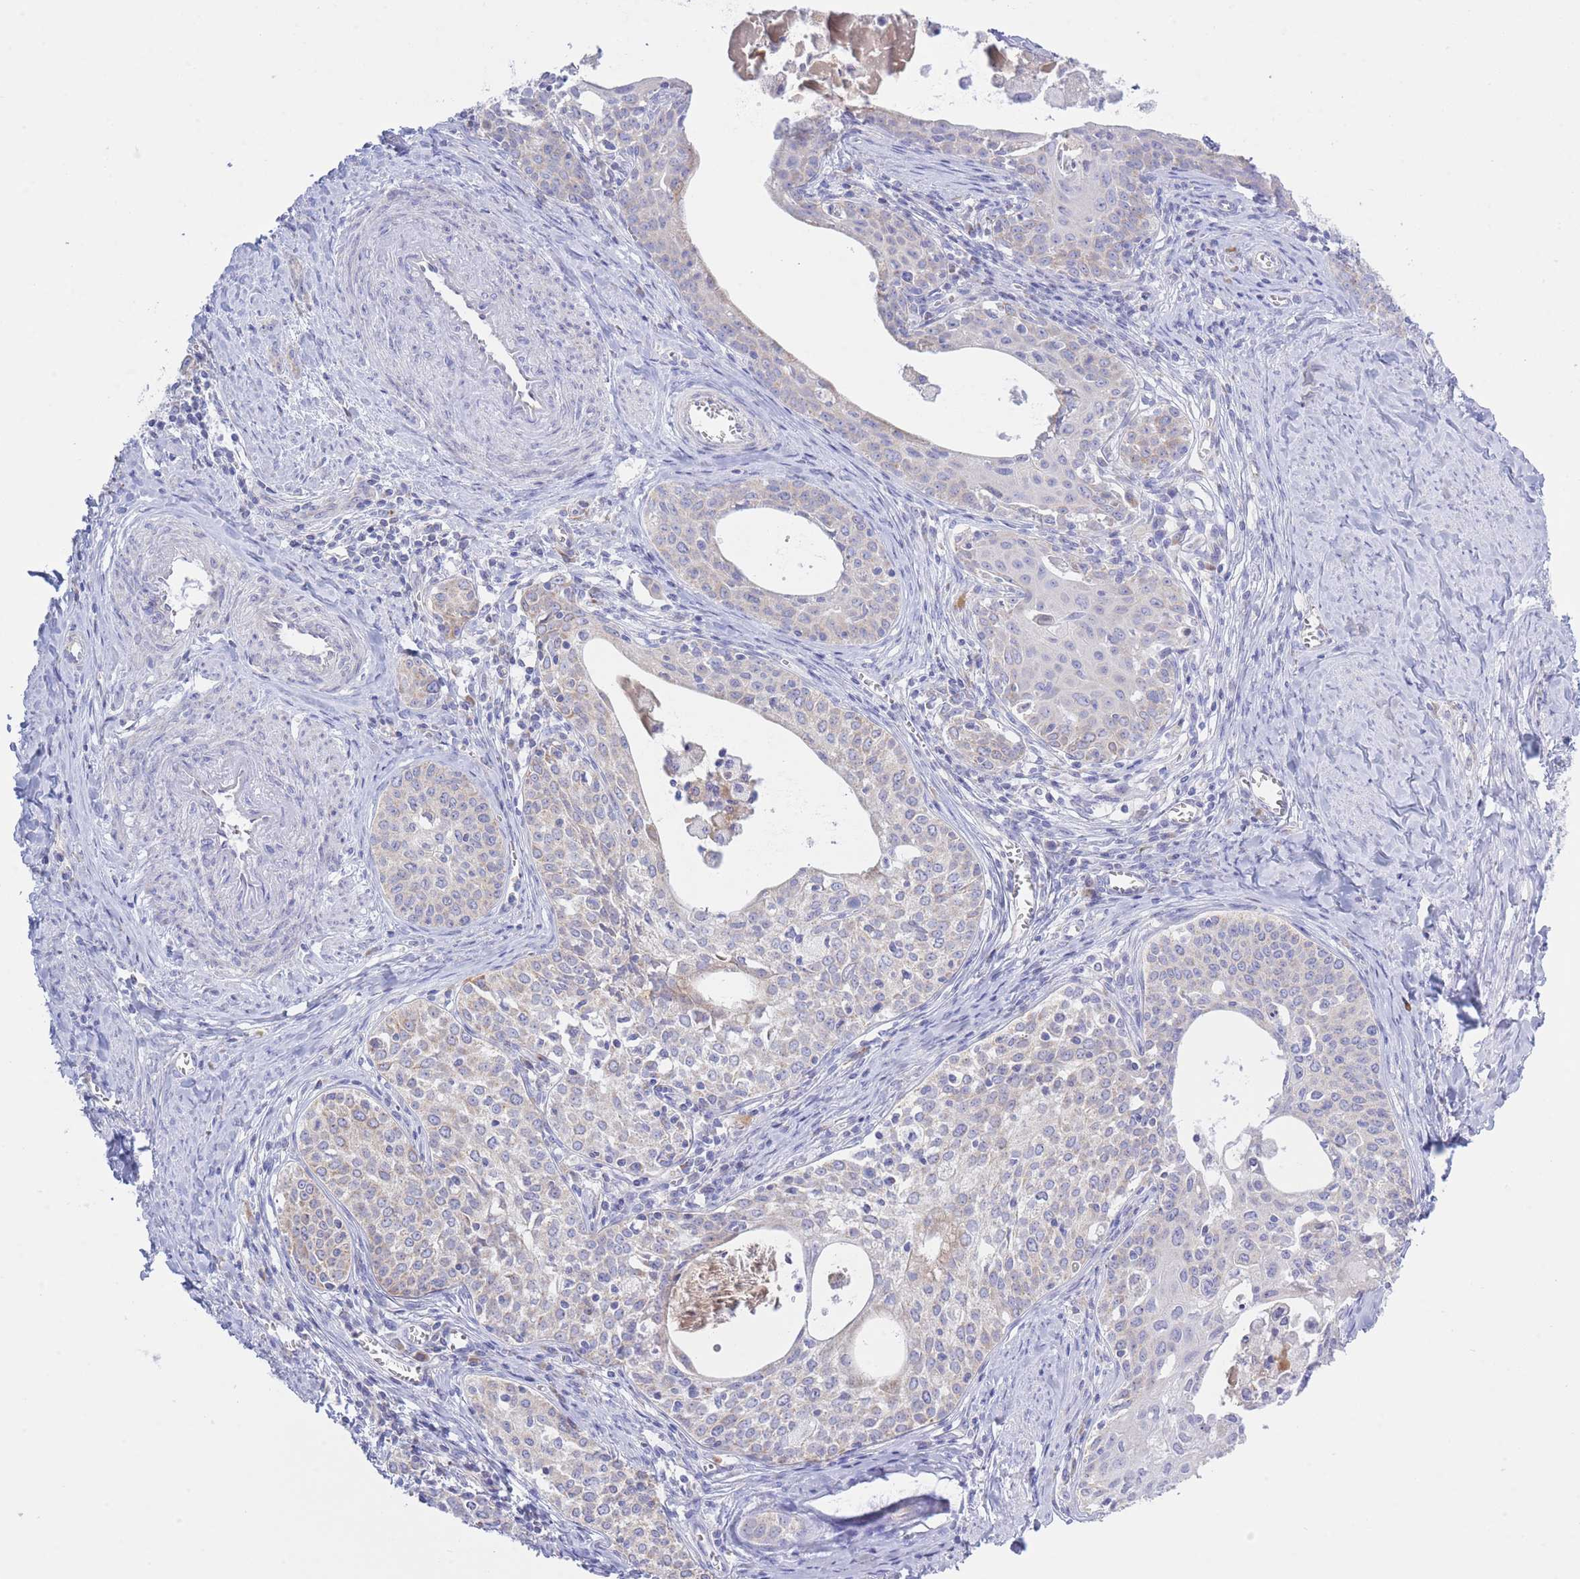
{"staining": {"intensity": "negative", "quantity": "none", "location": "none"}, "tissue": "cervical cancer", "cell_type": "Tumor cells", "image_type": "cancer", "snomed": [{"axis": "morphology", "description": "Squamous cell carcinoma, NOS"}, {"axis": "morphology", "description": "Adenocarcinoma, NOS"}, {"axis": "topography", "description": "Cervix"}], "caption": "This is an immunohistochemistry (IHC) histopathology image of human cervical adenocarcinoma. There is no staining in tumor cells.", "gene": "NANP", "patient": {"sex": "female", "age": 52}}